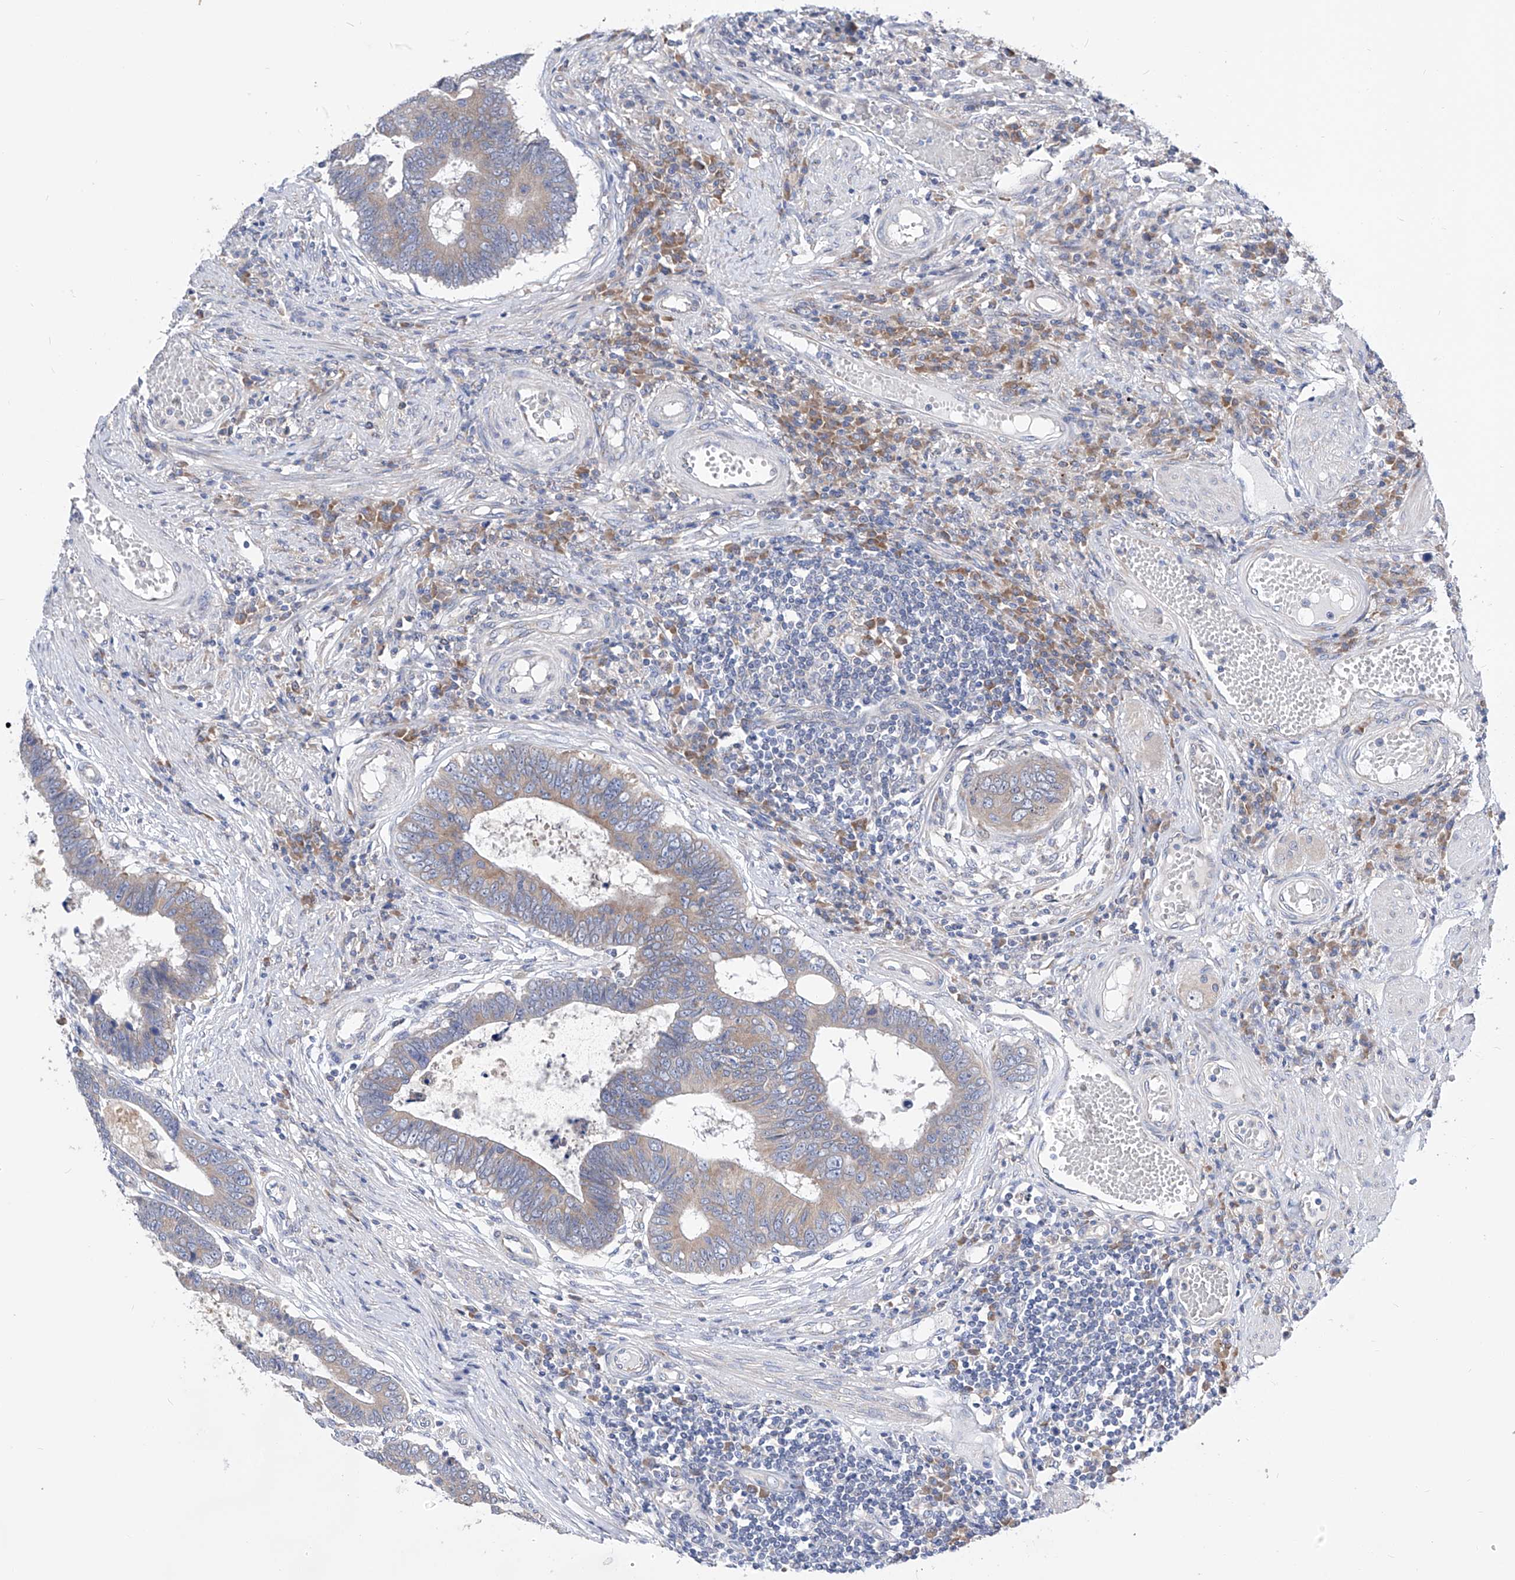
{"staining": {"intensity": "weak", "quantity": ">75%", "location": "cytoplasmic/membranous"}, "tissue": "colorectal cancer", "cell_type": "Tumor cells", "image_type": "cancer", "snomed": [{"axis": "morphology", "description": "Adenocarcinoma, NOS"}, {"axis": "topography", "description": "Rectum"}], "caption": "A photomicrograph of adenocarcinoma (colorectal) stained for a protein demonstrates weak cytoplasmic/membranous brown staining in tumor cells.", "gene": "UFL1", "patient": {"sex": "male", "age": 84}}